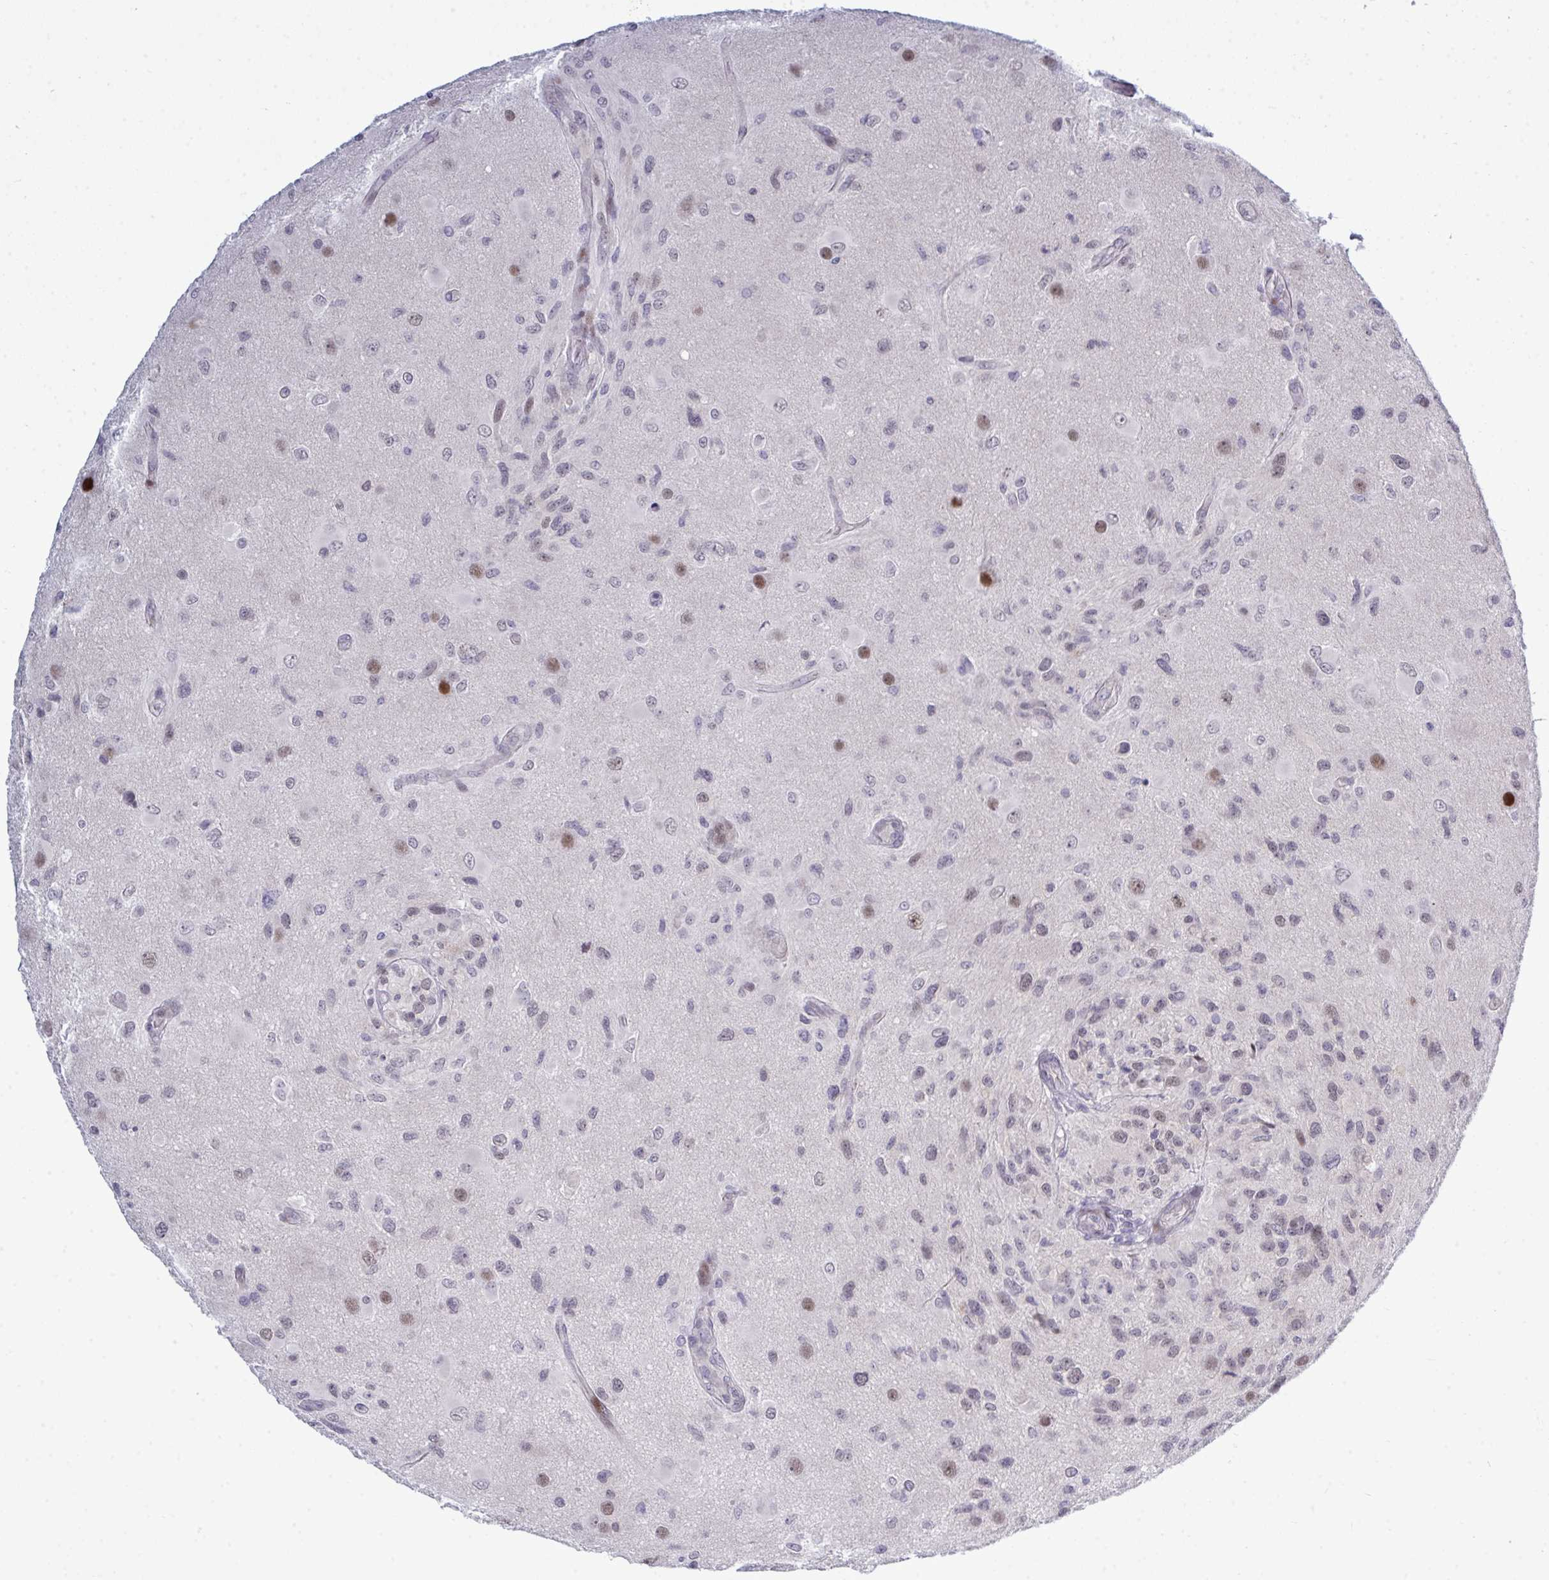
{"staining": {"intensity": "moderate", "quantity": "<25%", "location": "nuclear"}, "tissue": "glioma", "cell_type": "Tumor cells", "image_type": "cancer", "snomed": [{"axis": "morphology", "description": "Glioma, malignant, High grade"}, {"axis": "topography", "description": "Brain"}], "caption": "About <25% of tumor cells in glioma reveal moderate nuclear protein expression as visualized by brown immunohistochemical staining.", "gene": "TAB1", "patient": {"sex": "male", "age": 53}}